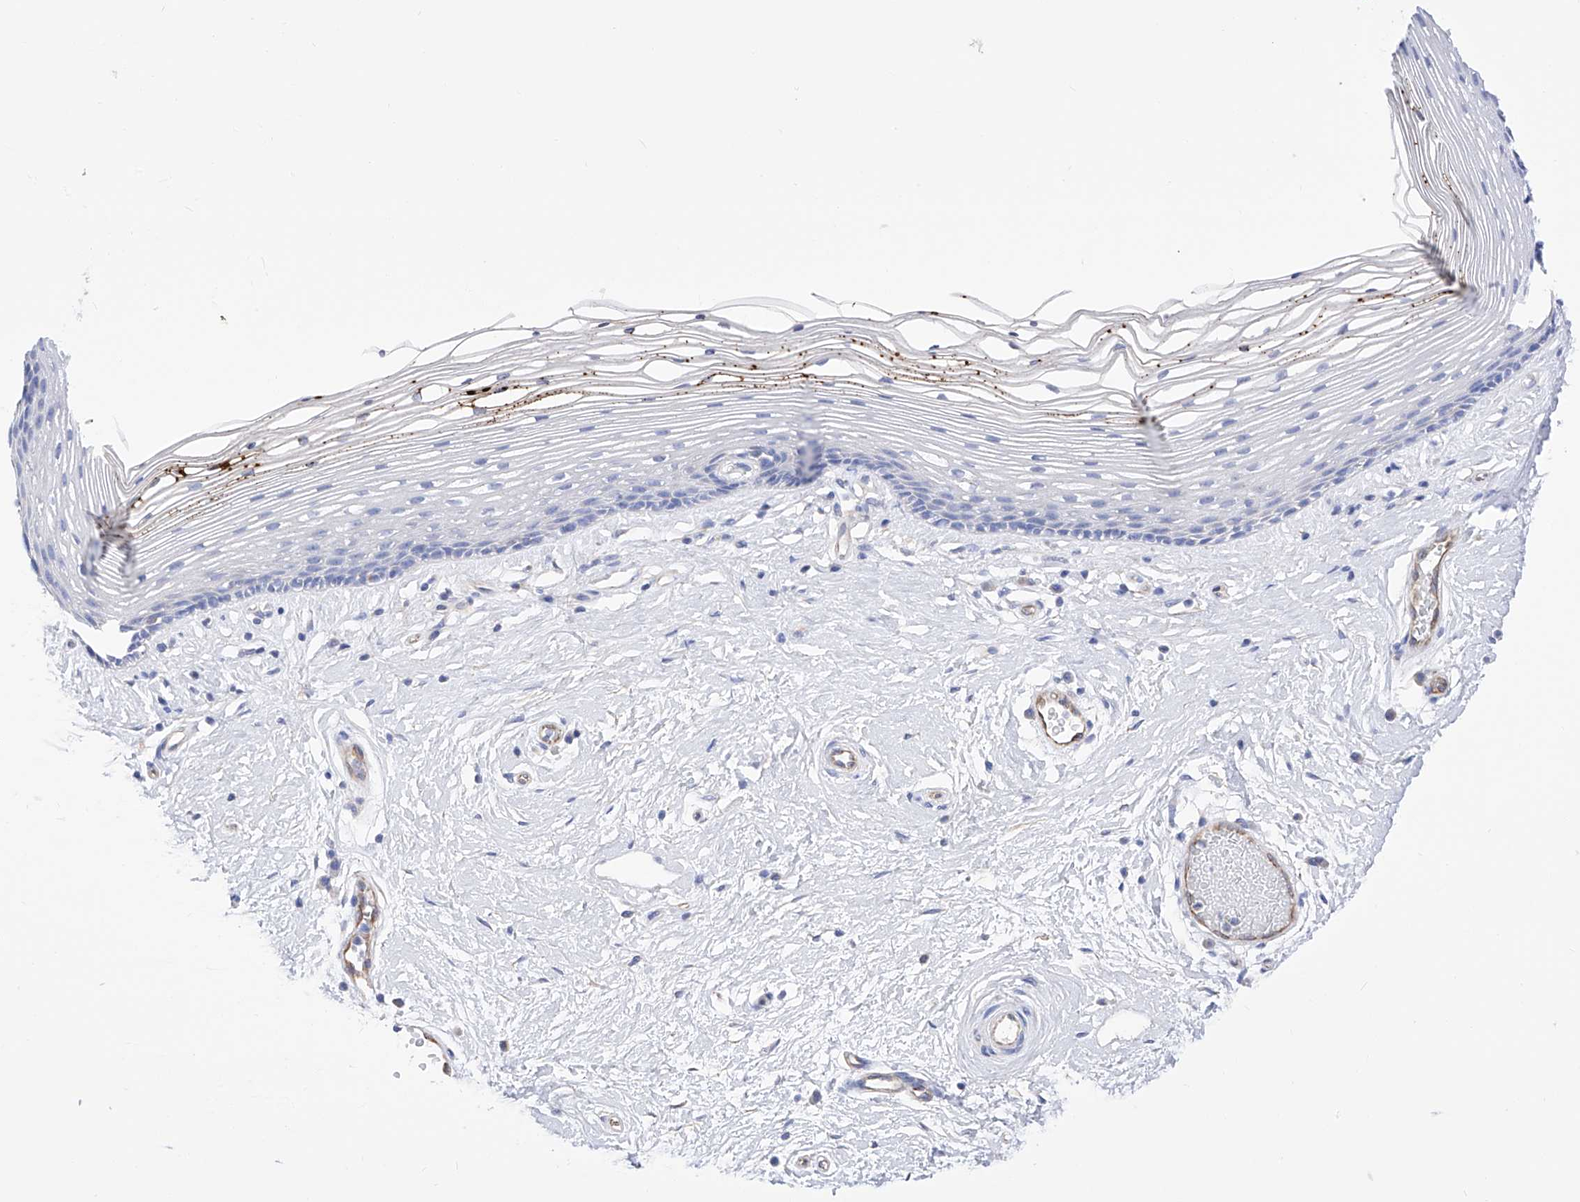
{"staining": {"intensity": "negative", "quantity": "none", "location": "none"}, "tissue": "vagina", "cell_type": "Squamous epithelial cells", "image_type": "normal", "snomed": [{"axis": "morphology", "description": "Normal tissue, NOS"}, {"axis": "topography", "description": "Vagina"}], "caption": "Image shows no significant protein staining in squamous epithelial cells of normal vagina. Brightfield microscopy of immunohistochemistry (IHC) stained with DAB (brown) and hematoxylin (blue), captured at high magnification.", "gene": "FLG", "patient": {"sex": "female", "age": 46}}